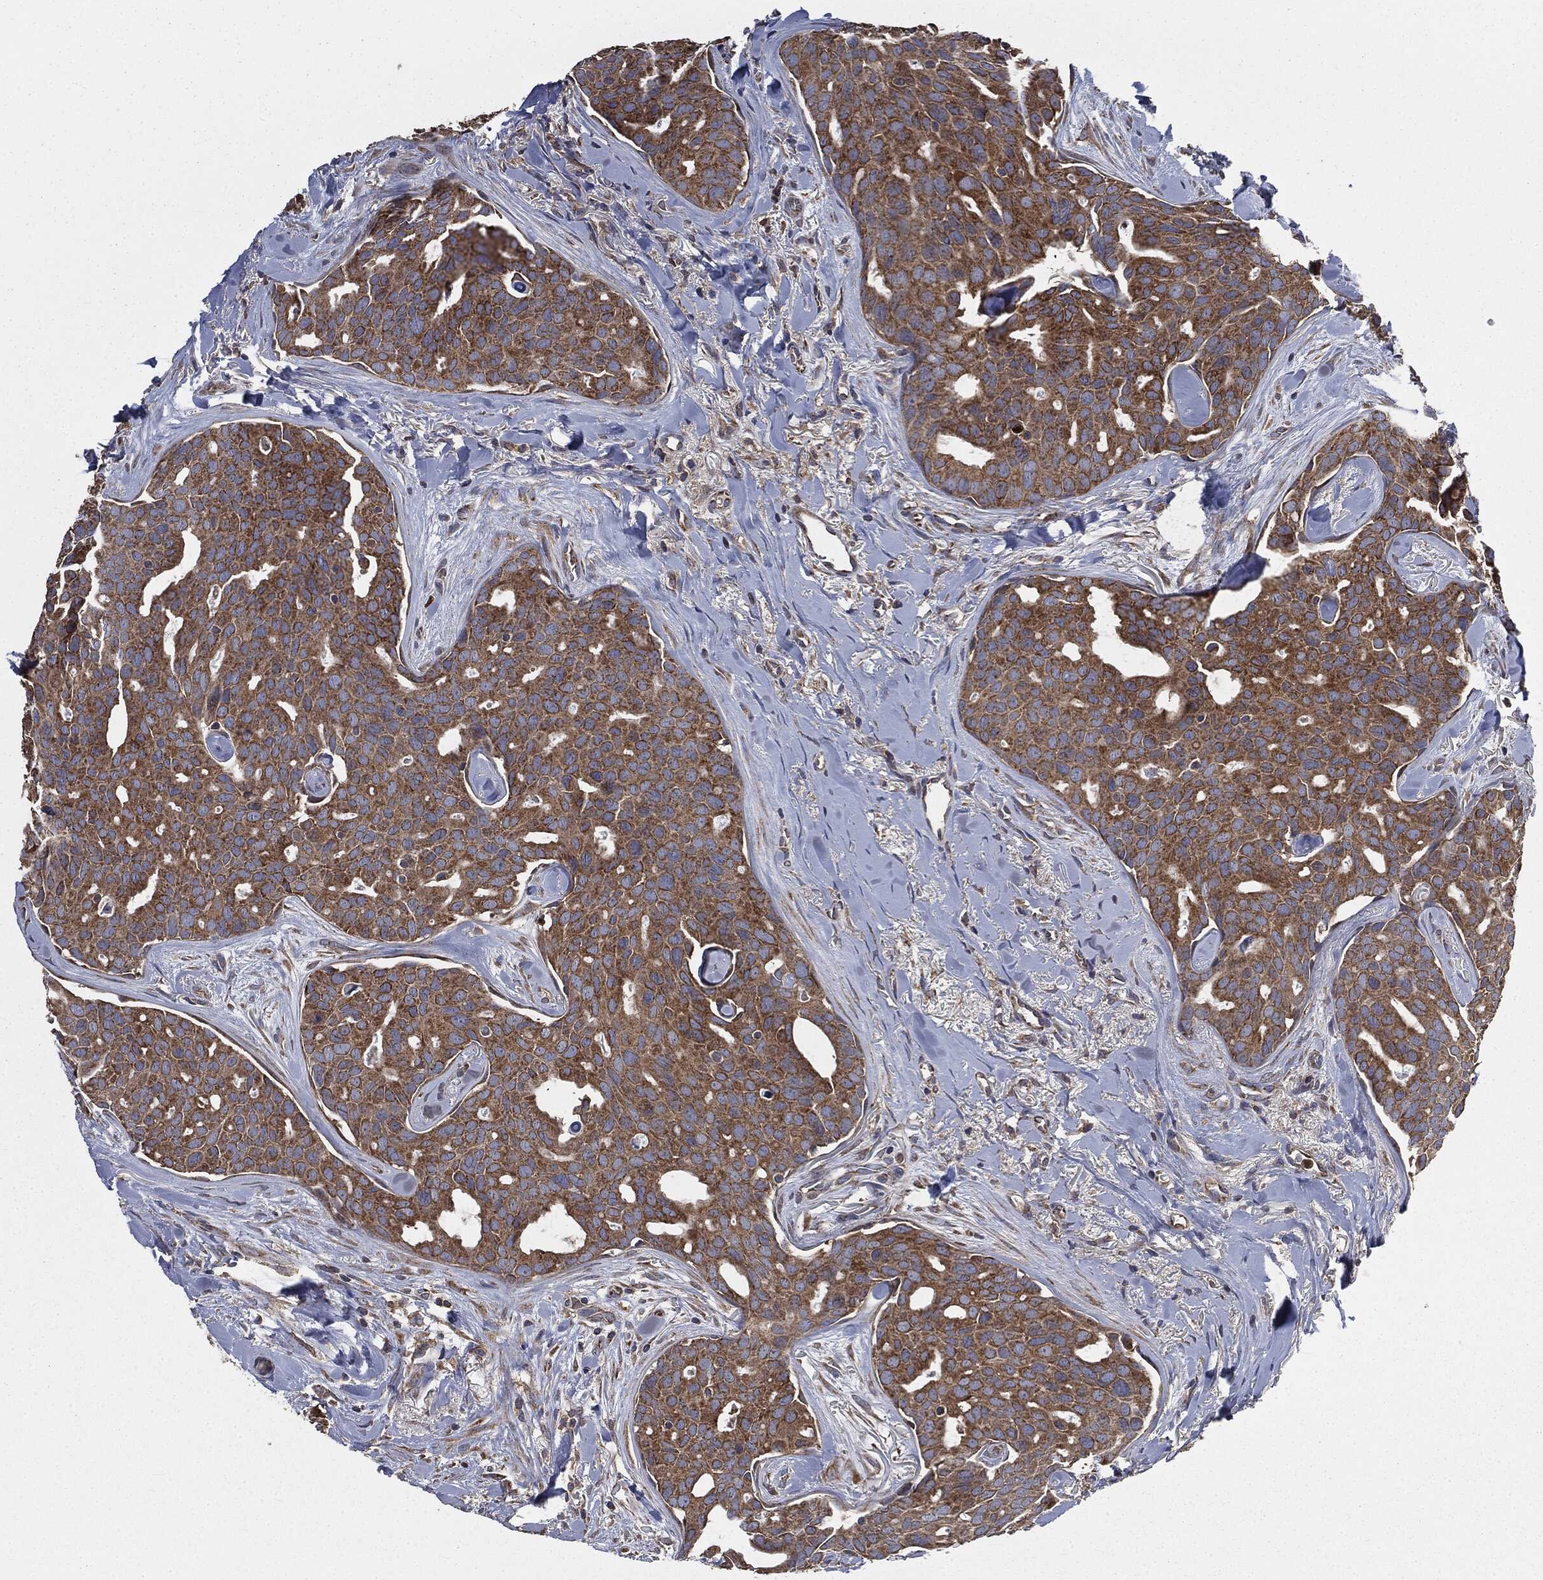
{"staining": {"intensity": "moderate", "quantity": ">75%", "location": "cytoplasmic/membranous"}, "tissue": "breast cancer", "cell_type": "Tumor cells", "image_type": "cancer", "snomed": [{"axis": "morphology", "description": "Duct carcinoma"}, {"axis": "topography", "description": "Breast"}], "caption": "Invasive ductal carcinoma (breast) stained for a protein (brown) demonstrates moderate cytoplasmic/membranous positive staining in about >75% of tumor cells.", "gene": "MAPK6", "patient": {"sex": "female", "age": 54}}